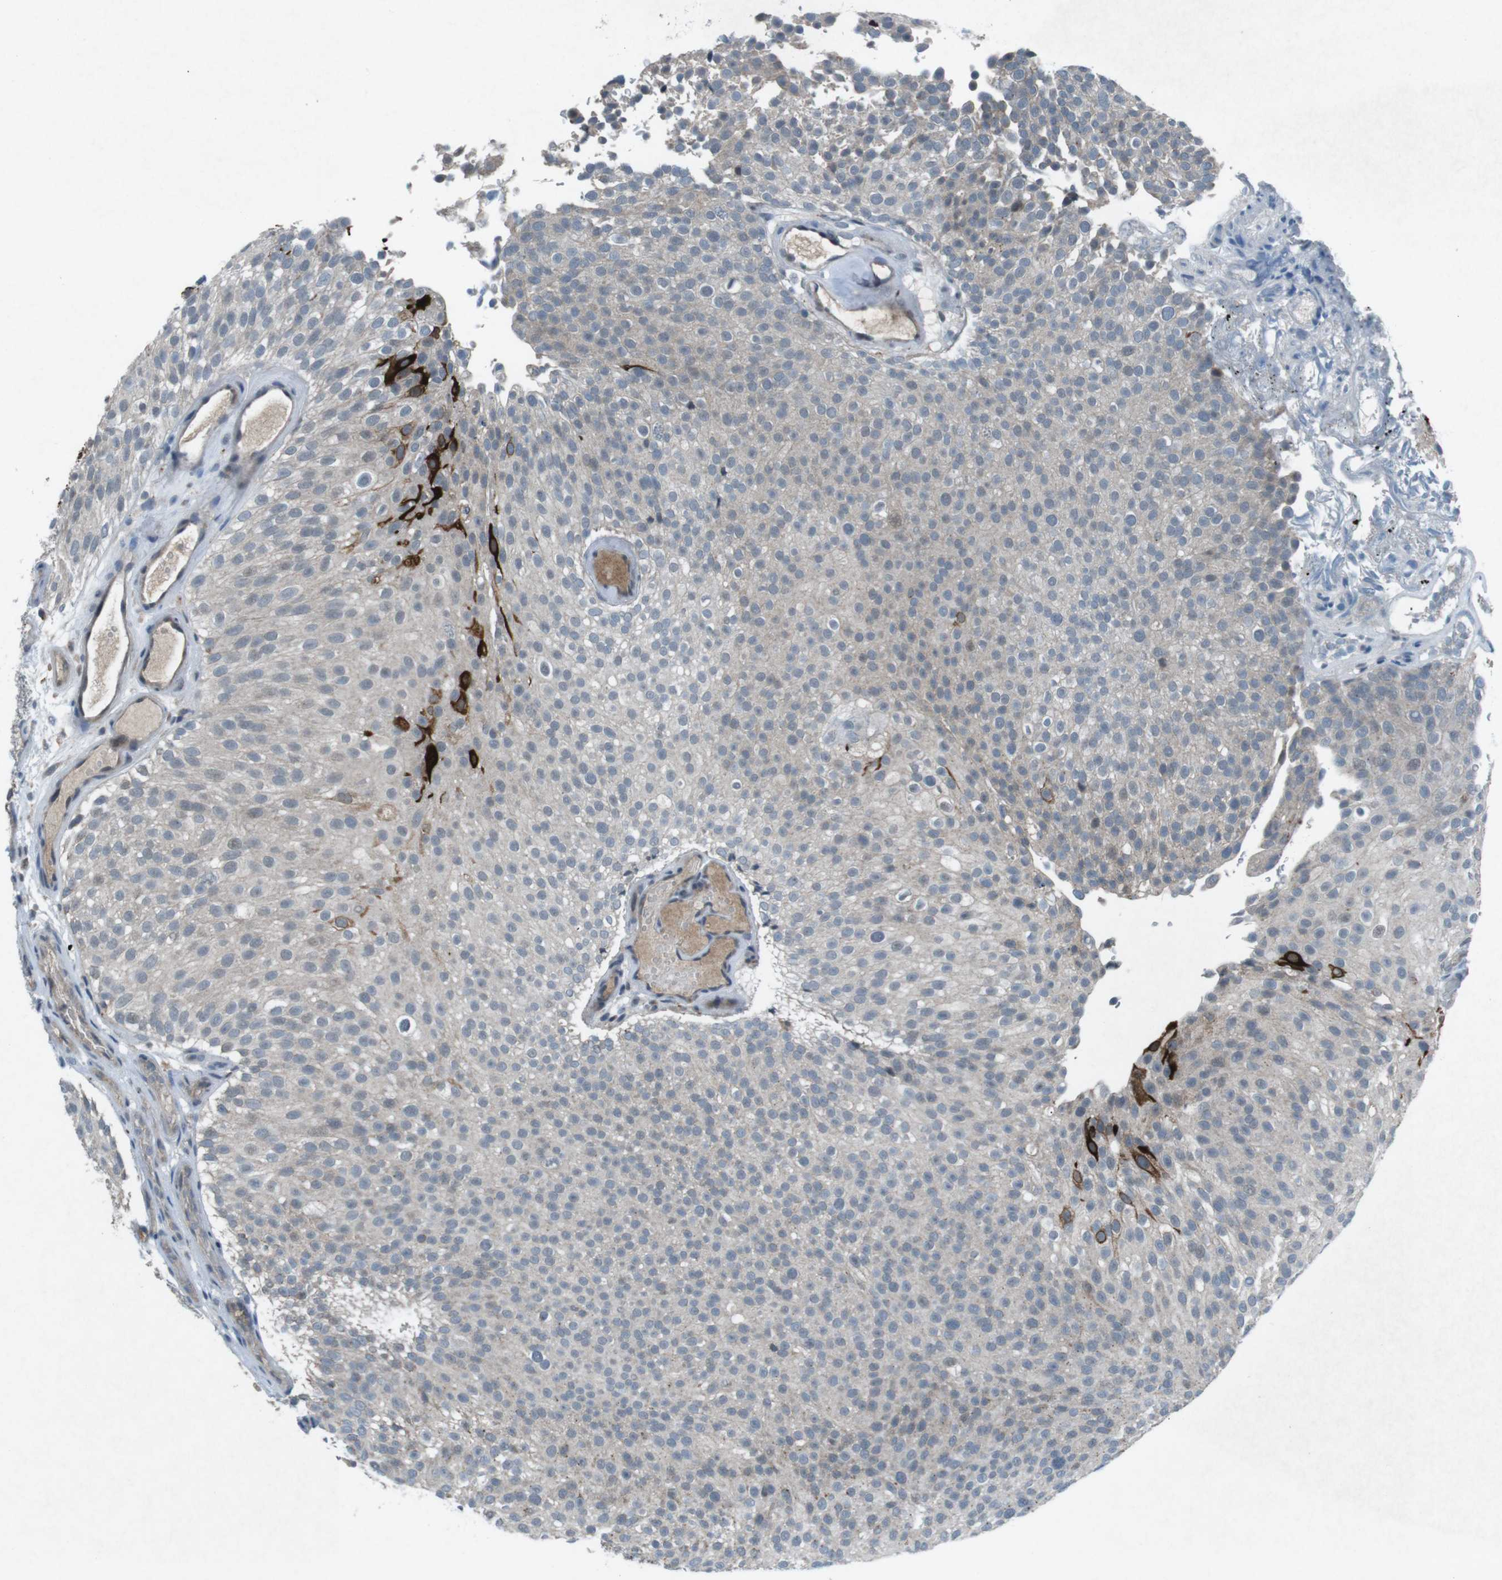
{"staining": {"intensity": "weak", "quantity": "<25%", "location": "cytoplasmic/membranous"}, "tissue": "urothelial cancer", "cell_type": "Tumor cells", "image_type": "cancer", "snomed": [{"axis": "morphology", "description": "Urothelial carcinoma, Low grade"}, {"axis": "topography", "description": "Urinary bladder"}], "caption": "There is no significant staining in tumor cells of urothelial carcinoma (low-grade).", "gene": "FCRLA", "patient": {"sex": "male", "age": 78}}